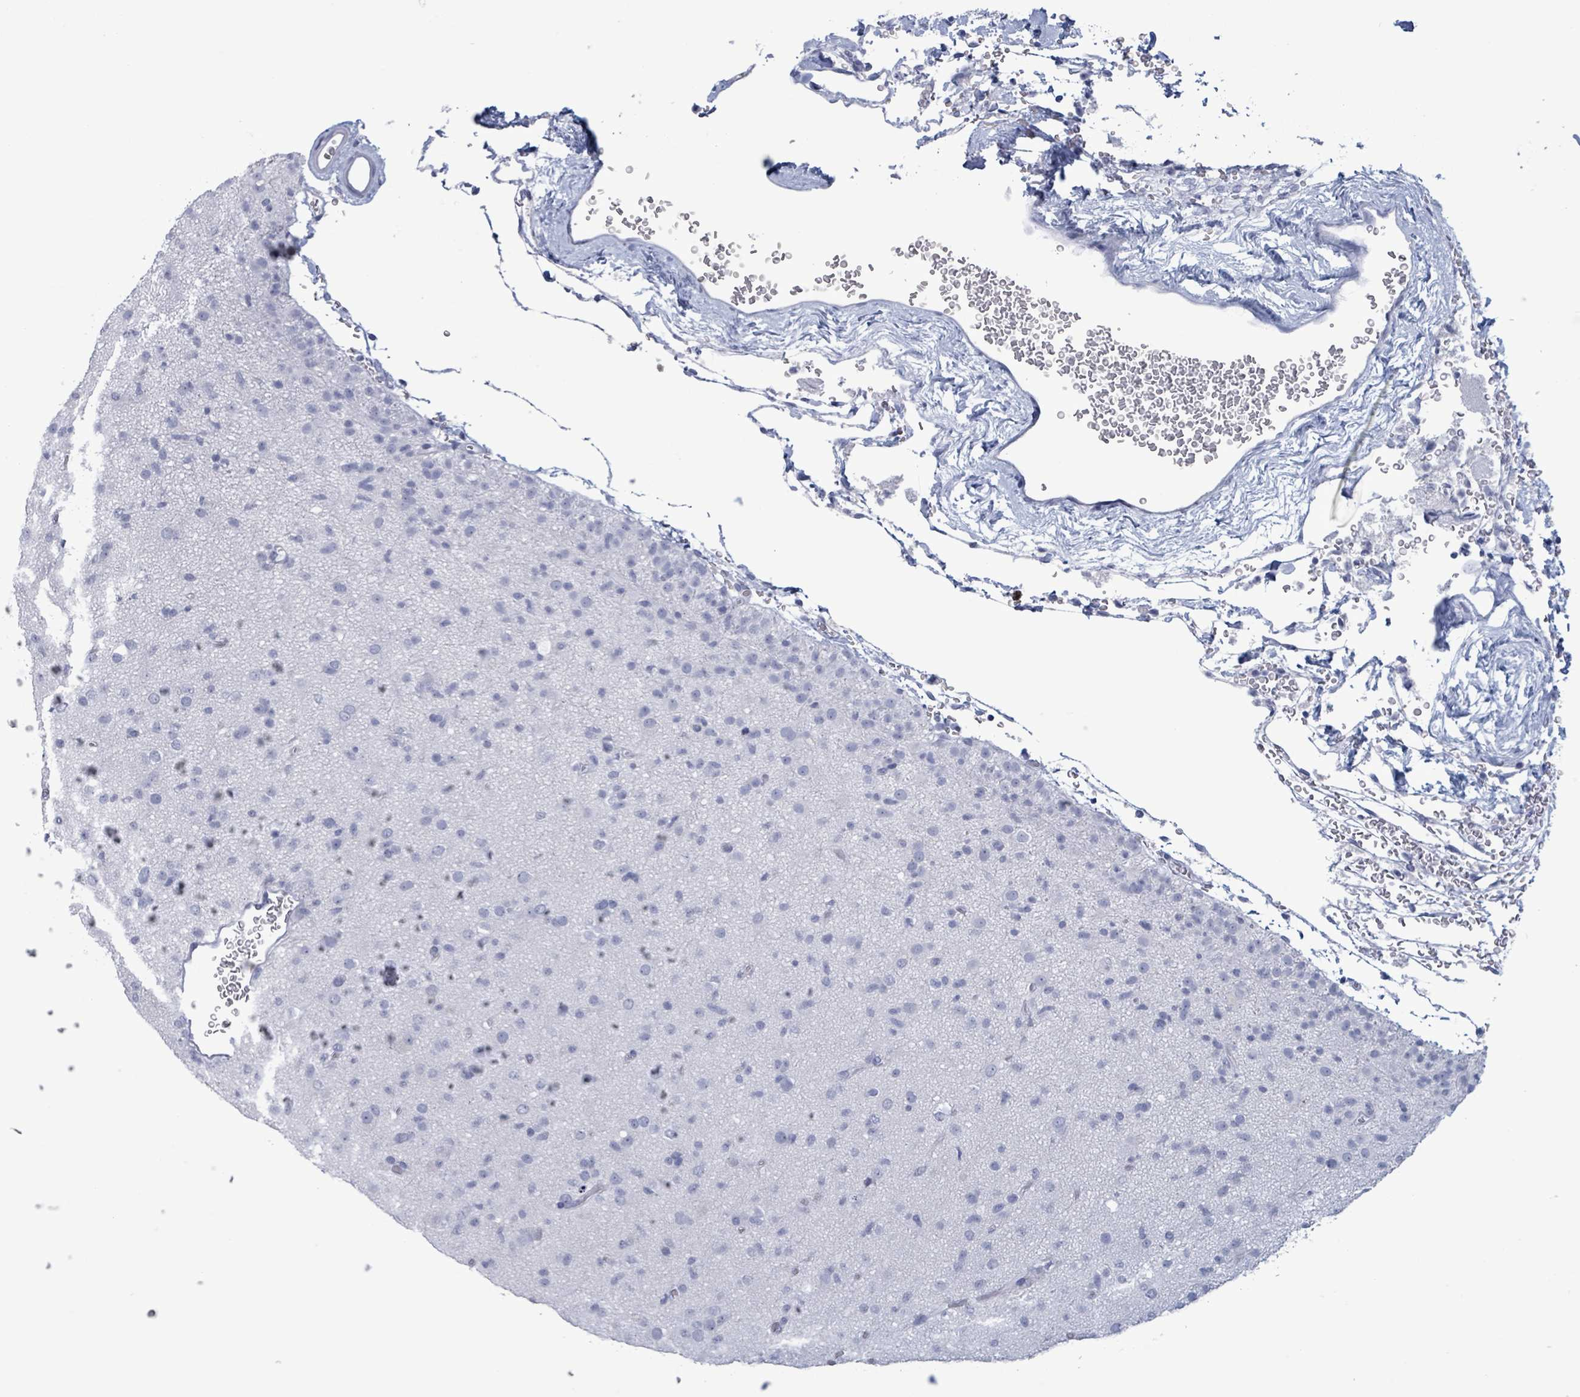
{"staining": {"intensity": "negative", "quantity": "none", "location": "none"}, "tissue": "glioma", "cell_type": "Tumor cells", "image_type": "cancer", "snomed": [{"axis": "morphology", "description": "Glioma, malignant, Low grade"}, {"axis": "topography", "description": "Brain"}], "caption": "An image of low-grade glioma (malignant) stained for a protein demonstrates no brown staining in tumor cells. The staining is performed using DAB brown chromogen with nuclei counter-stained in using hematoxylin.", "gene": "NKX2-1", "patient": {"sex": "male", "age": 65}}